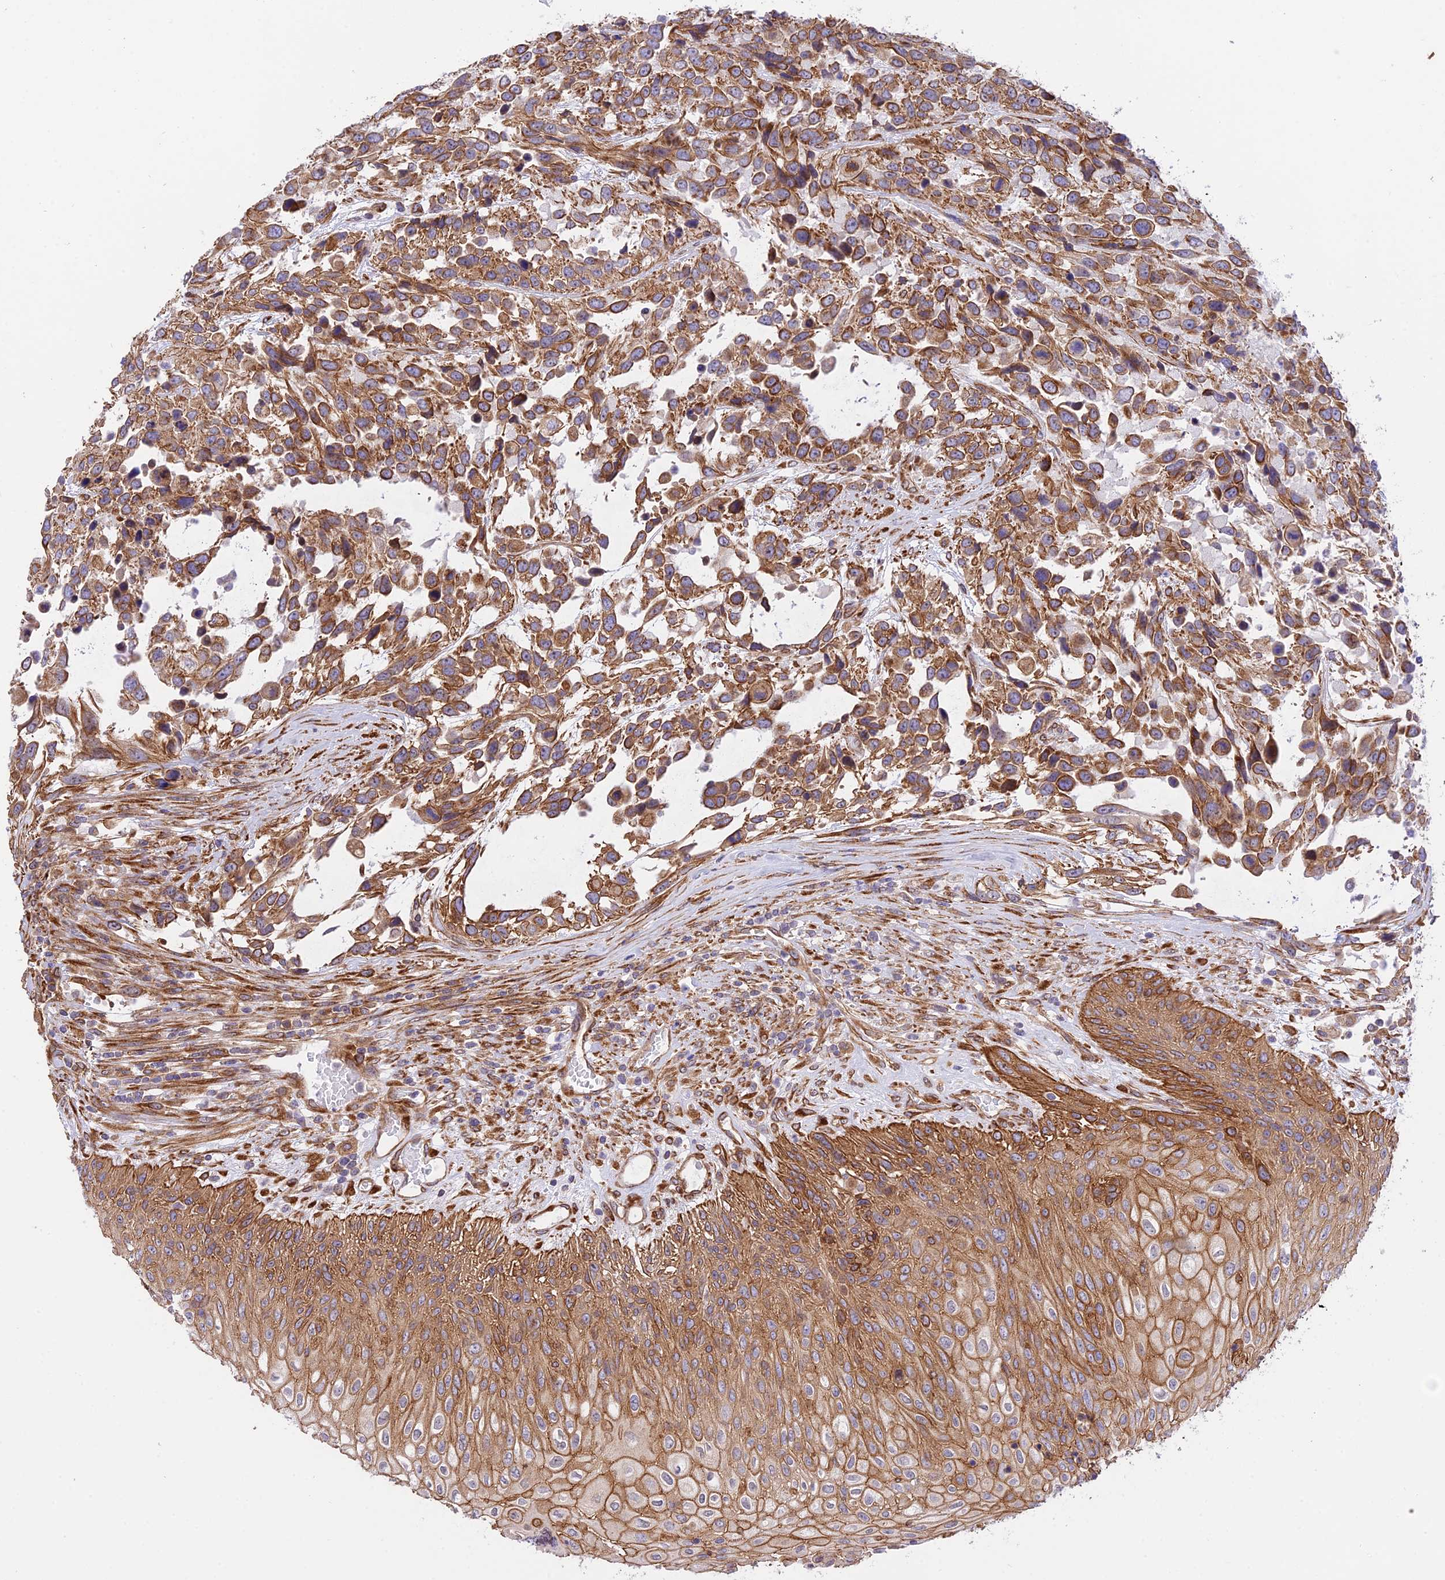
{"staining": {"intensity": "moderate", "quantity": ">75%", "location": "cytoplasmic/membranous"}, "tissue": "urothelial cancer", "cell_type": "Tumor cells", "image_type": "cancer", "snomed": [{"axis": "morphology", "description": "Urothelial carcinoma, High grade"}, {"axis": "topography", "description": "Urinary bladder"}], "caption": "High-grade urothelial carcinoma was stained to show a protein in brown. There is medium levels of moderate cytoplasmic/membranous staining in approximately >75% of tumor cells.", "gene": "EXOC3L4", "patient": {"sex": "female", "age": 70}}